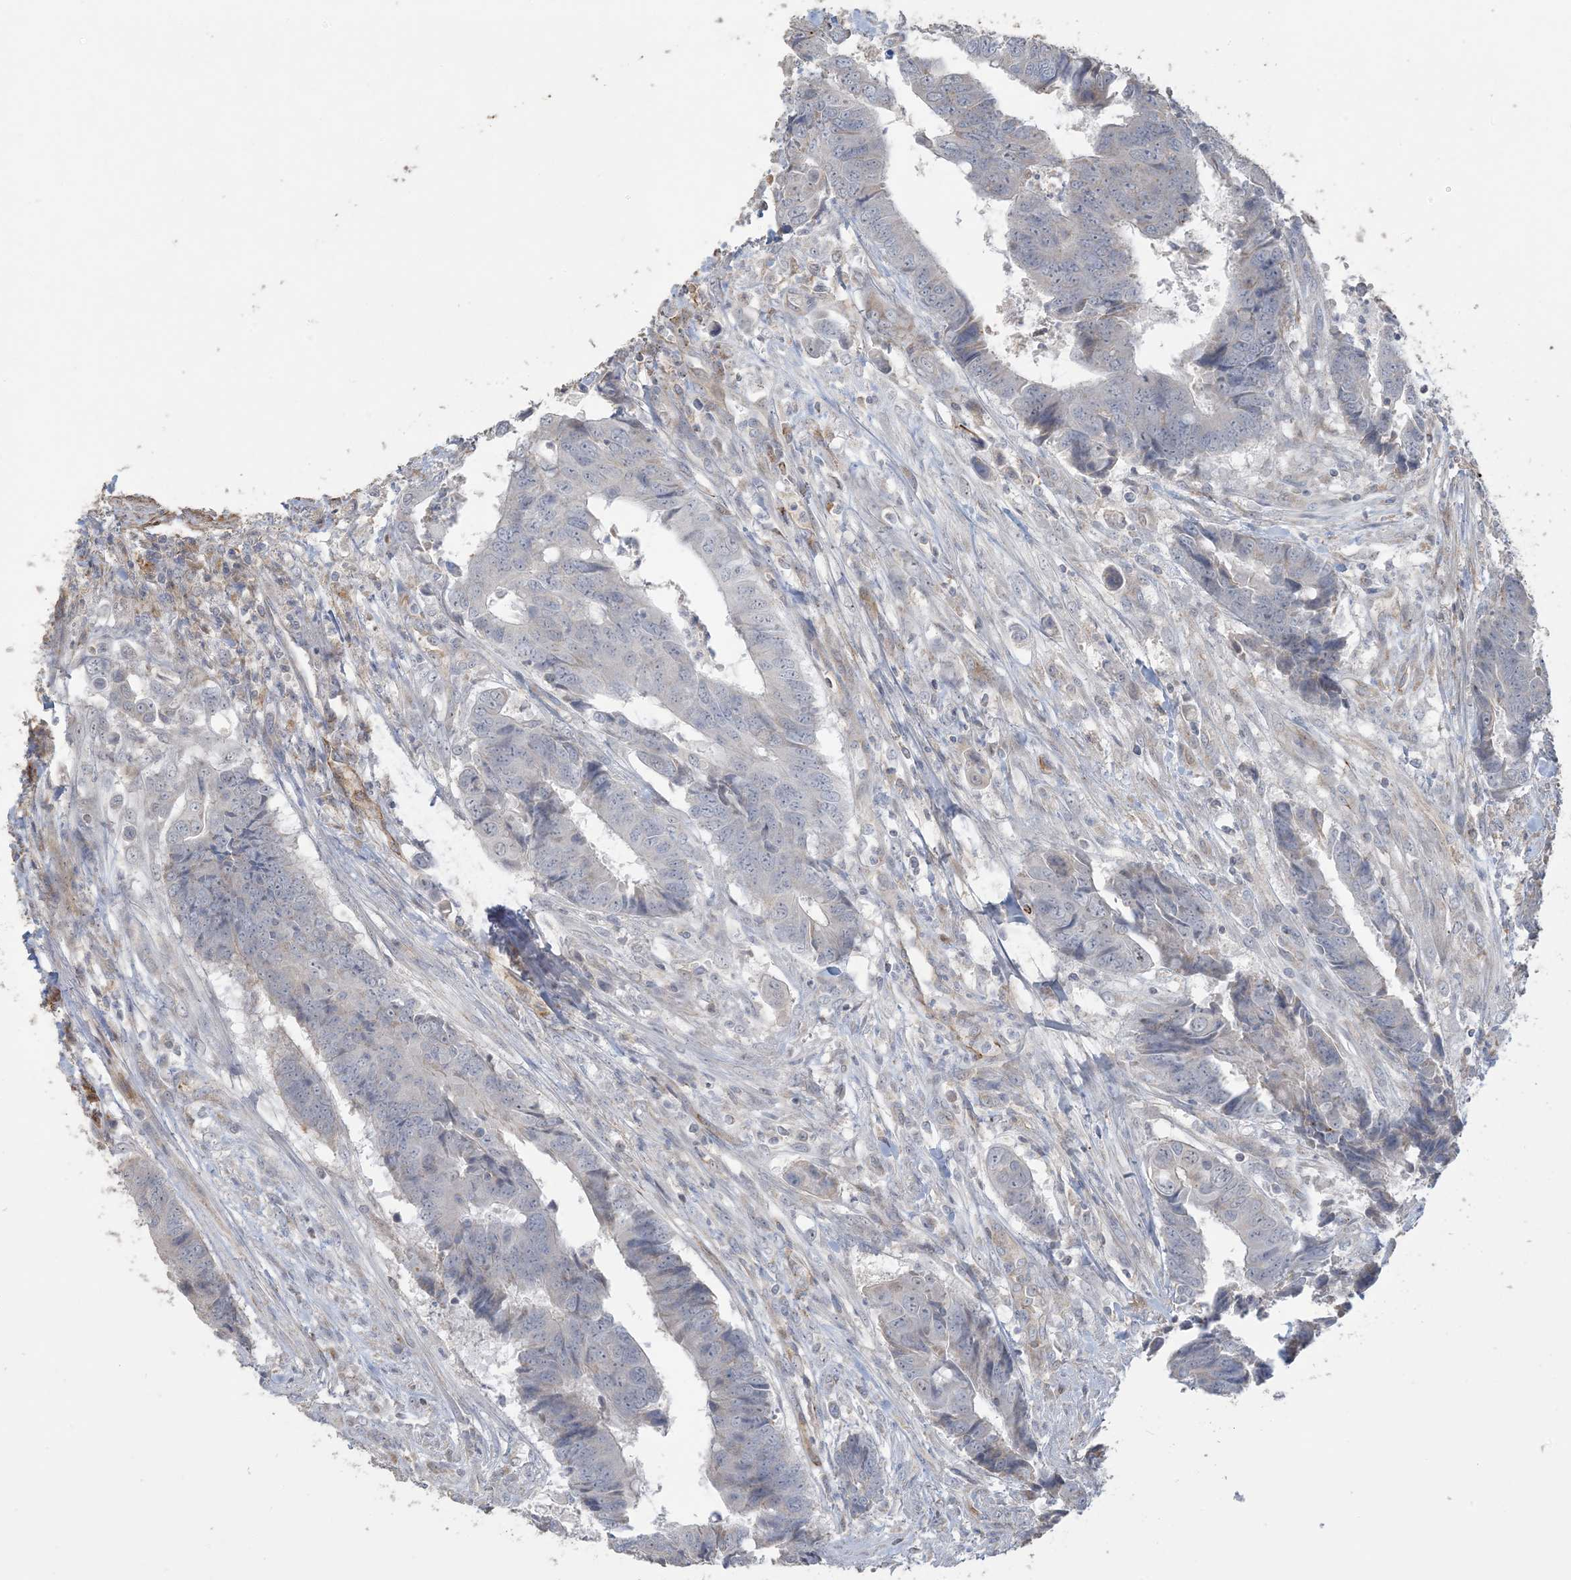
{"staining": {"intensity": "negative", "quantity": "none", "location": "none"}, "tissue": "colorectal cancer", "cell_type": "Tumor cells", "image_type": "cancer", "snomed": [{"axis": "morphology", "description": "Adenocarcinoma, NOS"}, {"axis": "topography", "description": "Rectum"}], "caption": "Immunohistochemistry of human colorectal cancer demonstrates no positivity in tumor cells.", "gene": "AGA", "patient": {"sex": "male", "age": 84}}